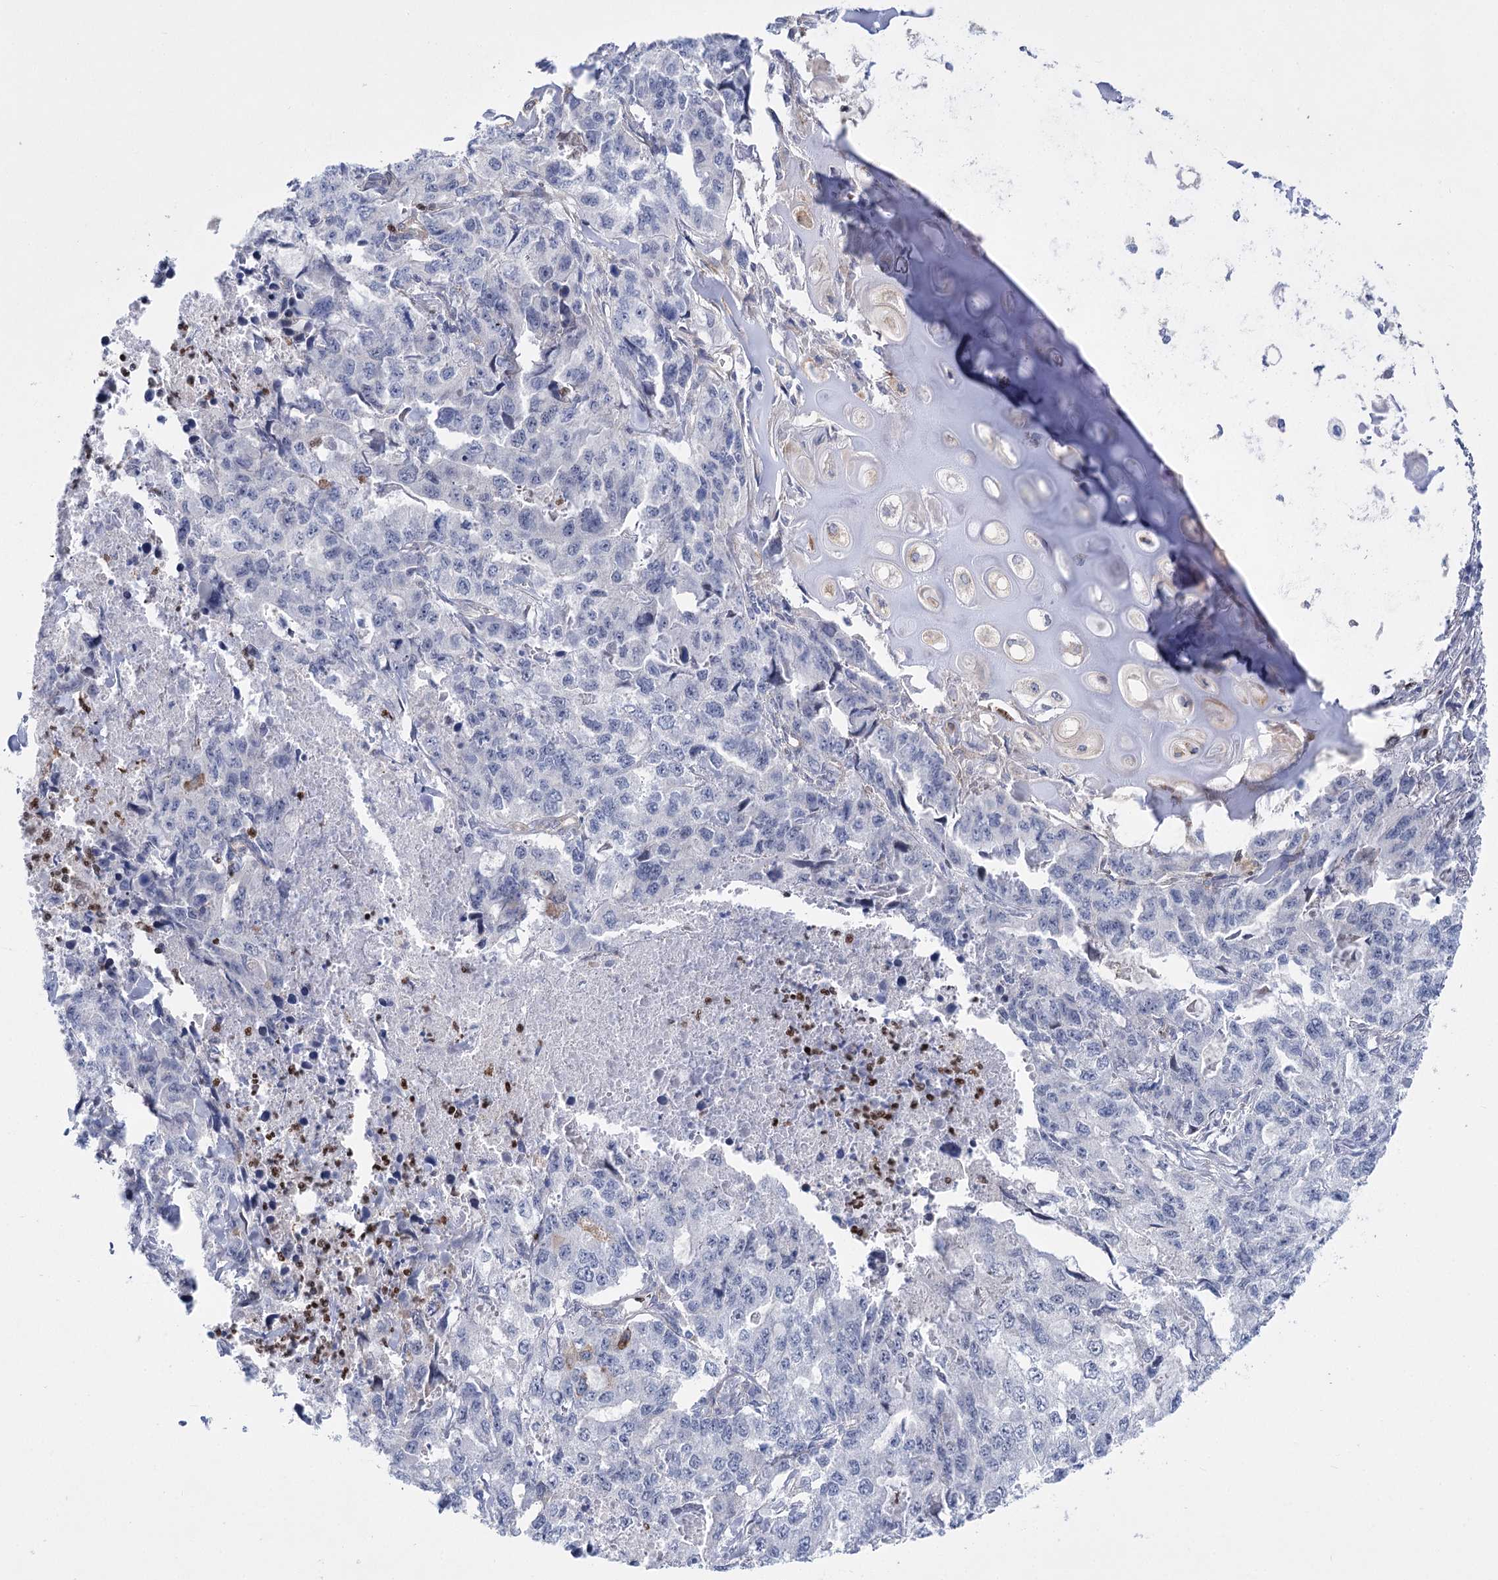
{"staining": {"intensity": "negative", "quantity": "none", "location": "none"}, "tissue": "lung cancer", "cell_type": "Tumor cells", "image_type": "cancer", "snomed": [{"axis": "morphology", "description": "Adenocarcinoma, NOS"}, {"axis": "topography", "description": "Lung"}], "caption": "Lung adenocarcinoma was stained to show a protein in brown. There is no significant positivity in tumor cells.", "gene": "THAP6", "patient": {"sex": "female", "age": 51}}